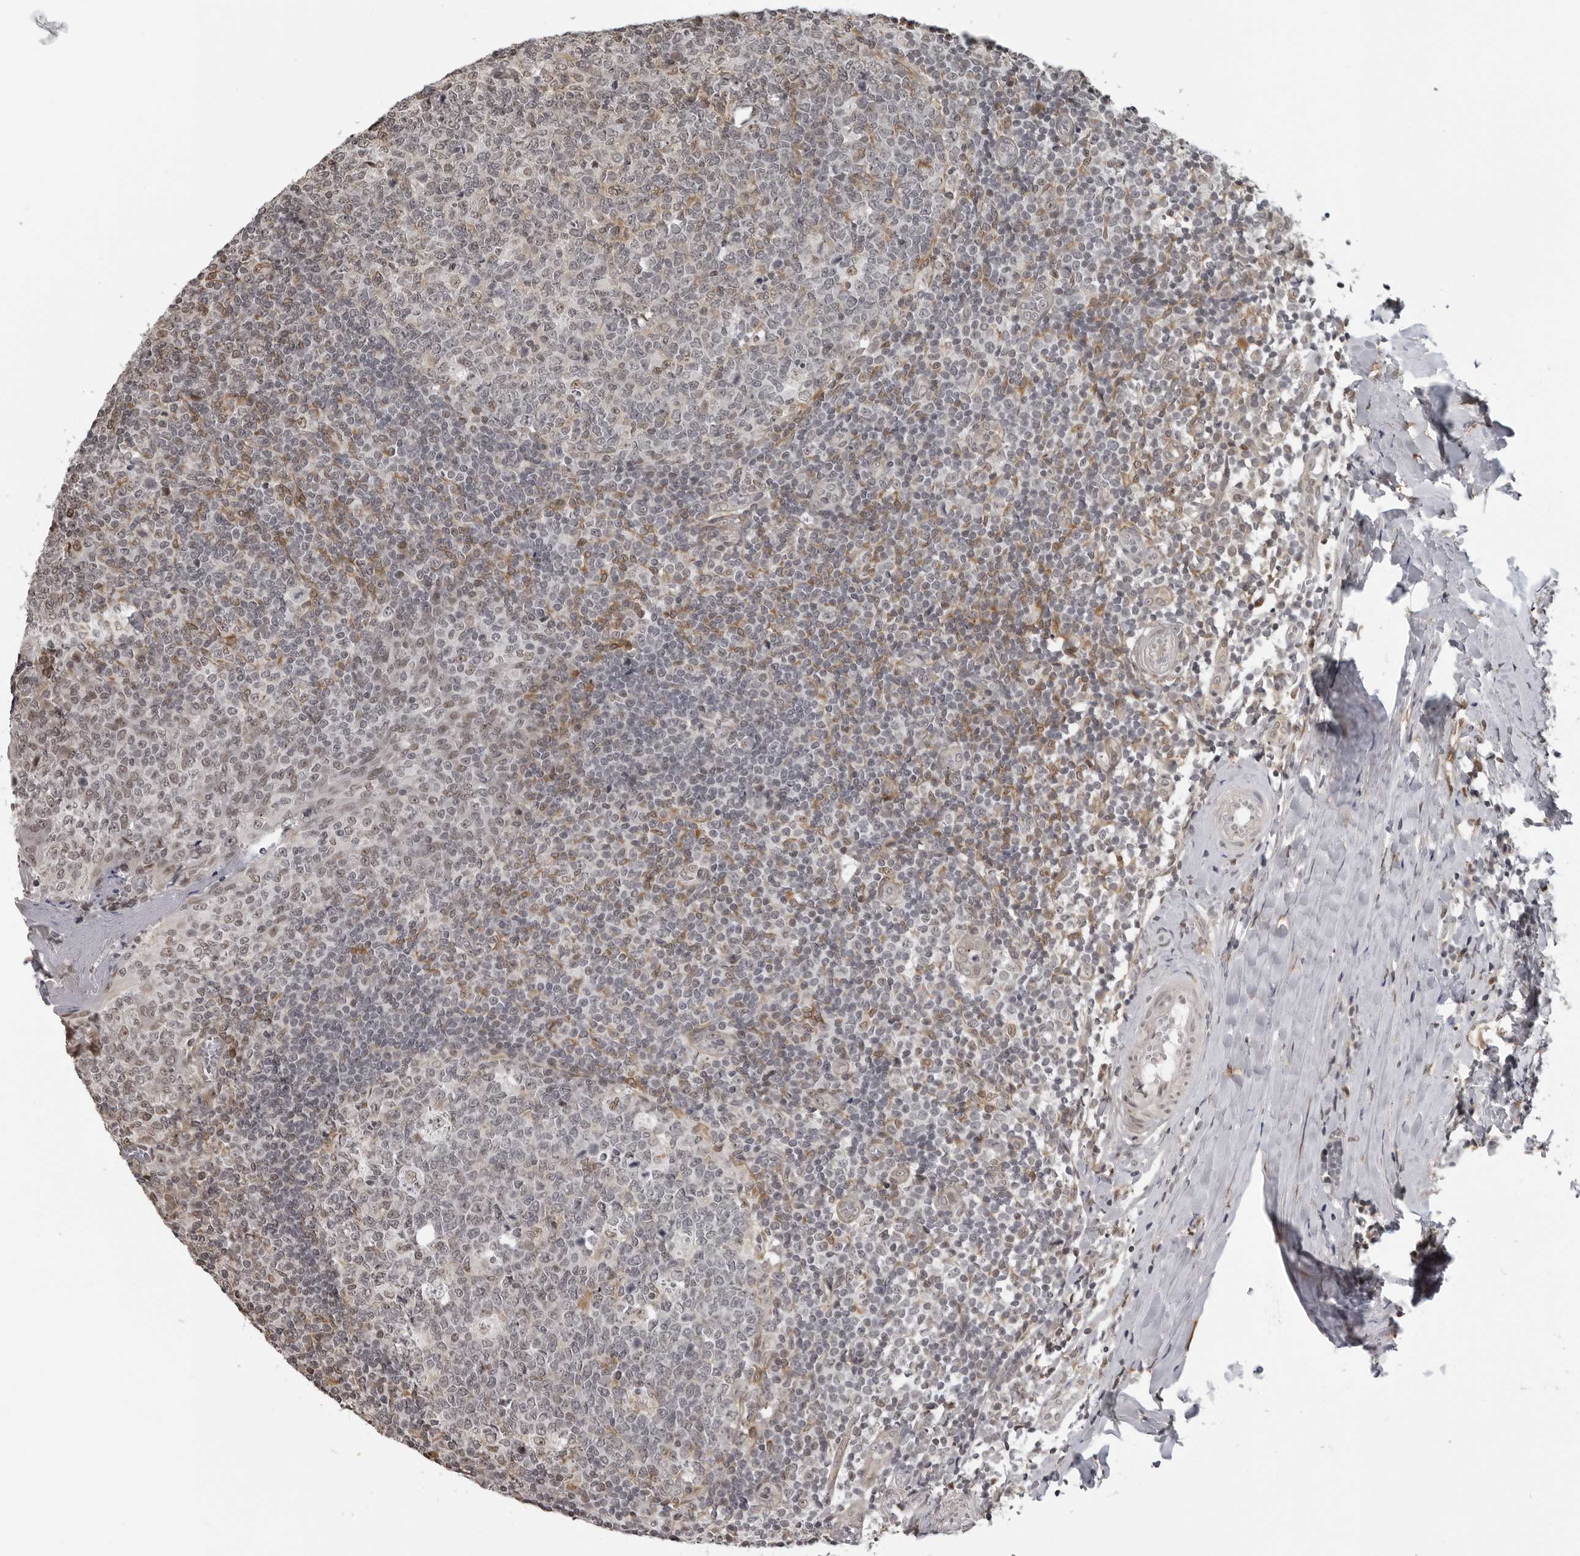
{"staining": {"intensity": "weak", "quantity": "<25%", "location": "nuclear"}, "tissue": "tonsil", "cell_type": "Germinal center cells", "image_type": "normal", "snomed": [{"axis": "morphology", "description": "Normal tissue, NOS"}, {"axis": "topography", "description": "Tonsil"}], "caption": "Image shows no protein positivity in germinal center cells of unremarkable tonsil. (DAB IHC, high magnification).", "gene": "MAF", "patient": {"sex": "female", "age": 19}}